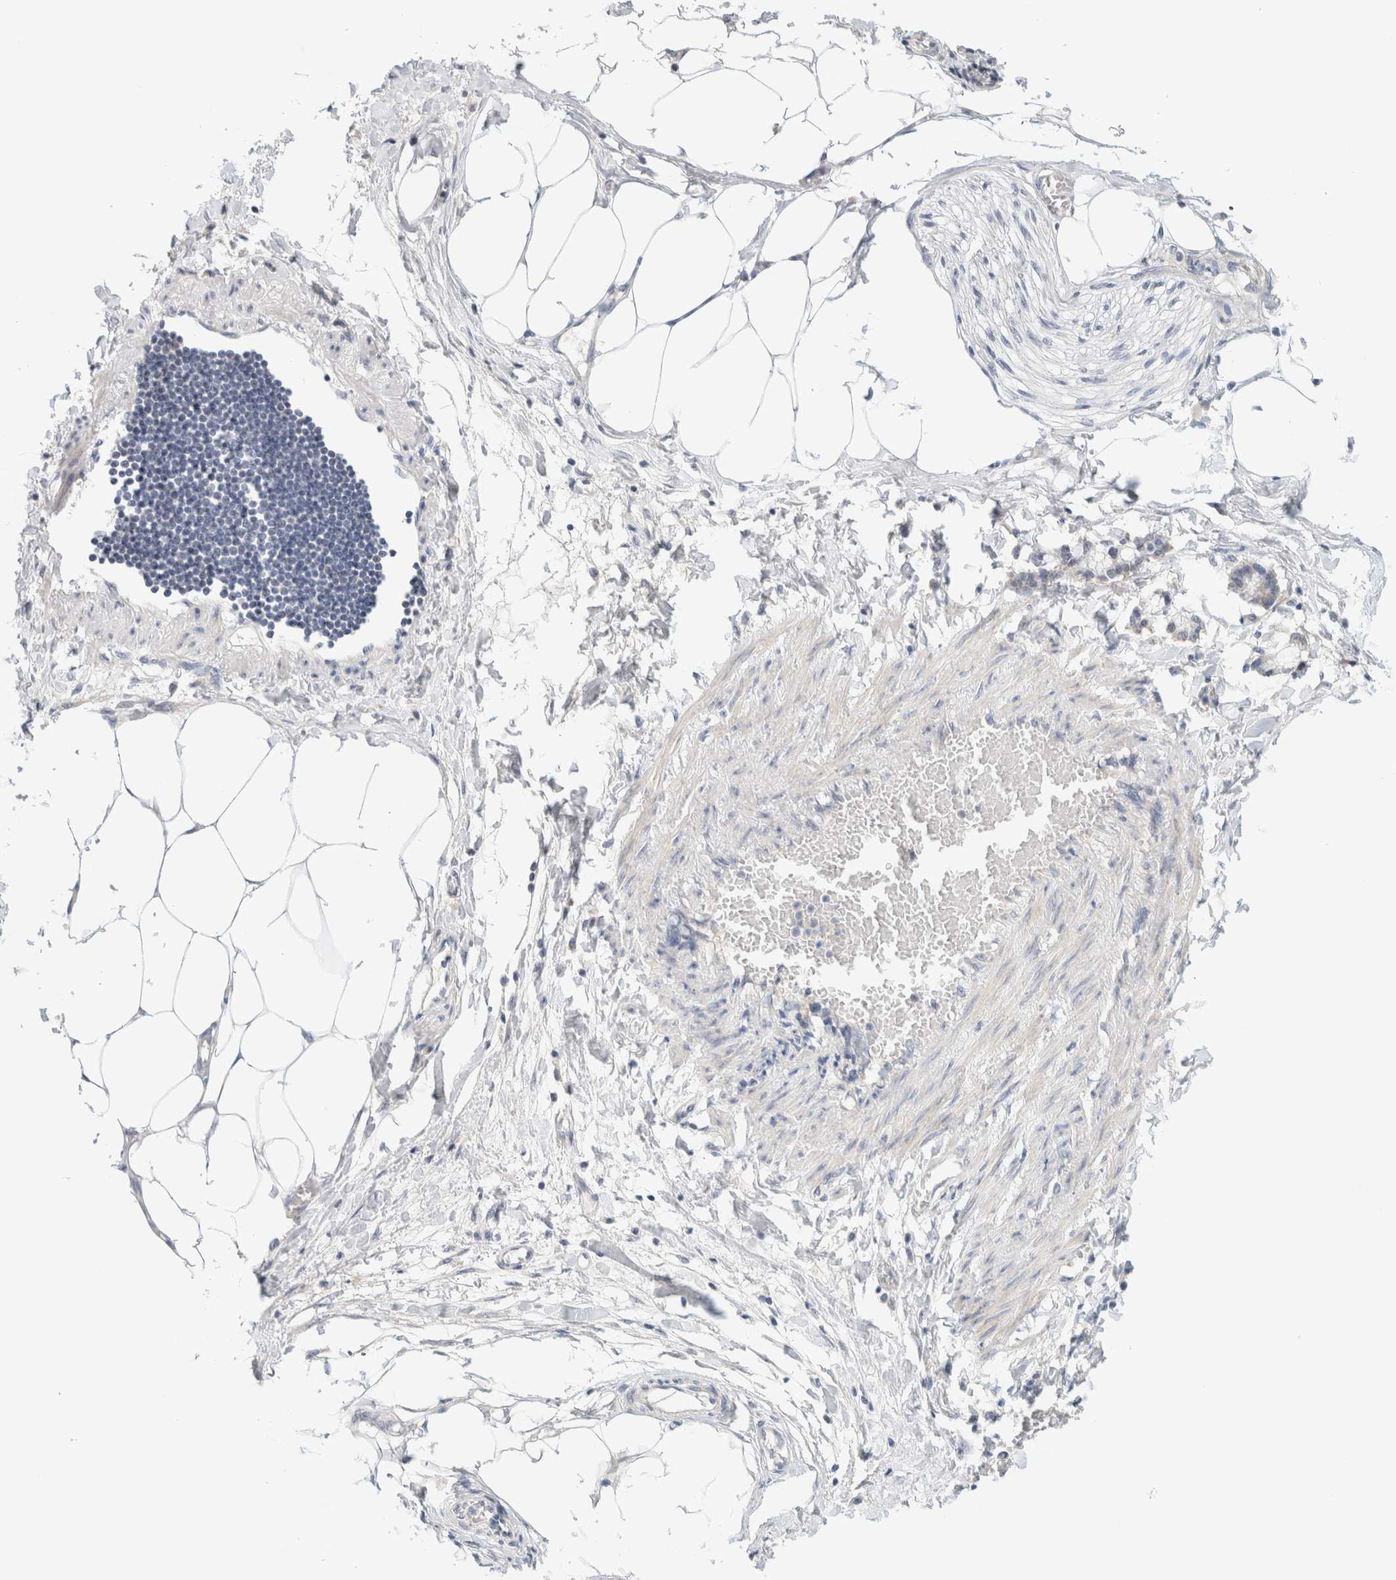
{"staining": {"intensity": "negative", "quantity": "none", "location": "none"}, "tissue": "adipose tissue", "cell_type": "Adipocytes", "image_type": "normal", "snomed": [{"axis": "morphology", "description": "Normal tissue, NOS"}, {"axis": "morphology", "description": "Adenocarcinoma, NOS"}, {"axis": "topography", "description": "Colon"}, {"axis": "topography", "description": "Peripheral nerve tissue"}], "caption": "Immunohistochemistry image of benign adipose tissue stained for a protein (brown), which demonstrates no positivity in adipocytes. (IHC, brightfield microscopy, high magnification).", "gene": "SPRTN", "patient": {"sex": "male", "age": 14}}